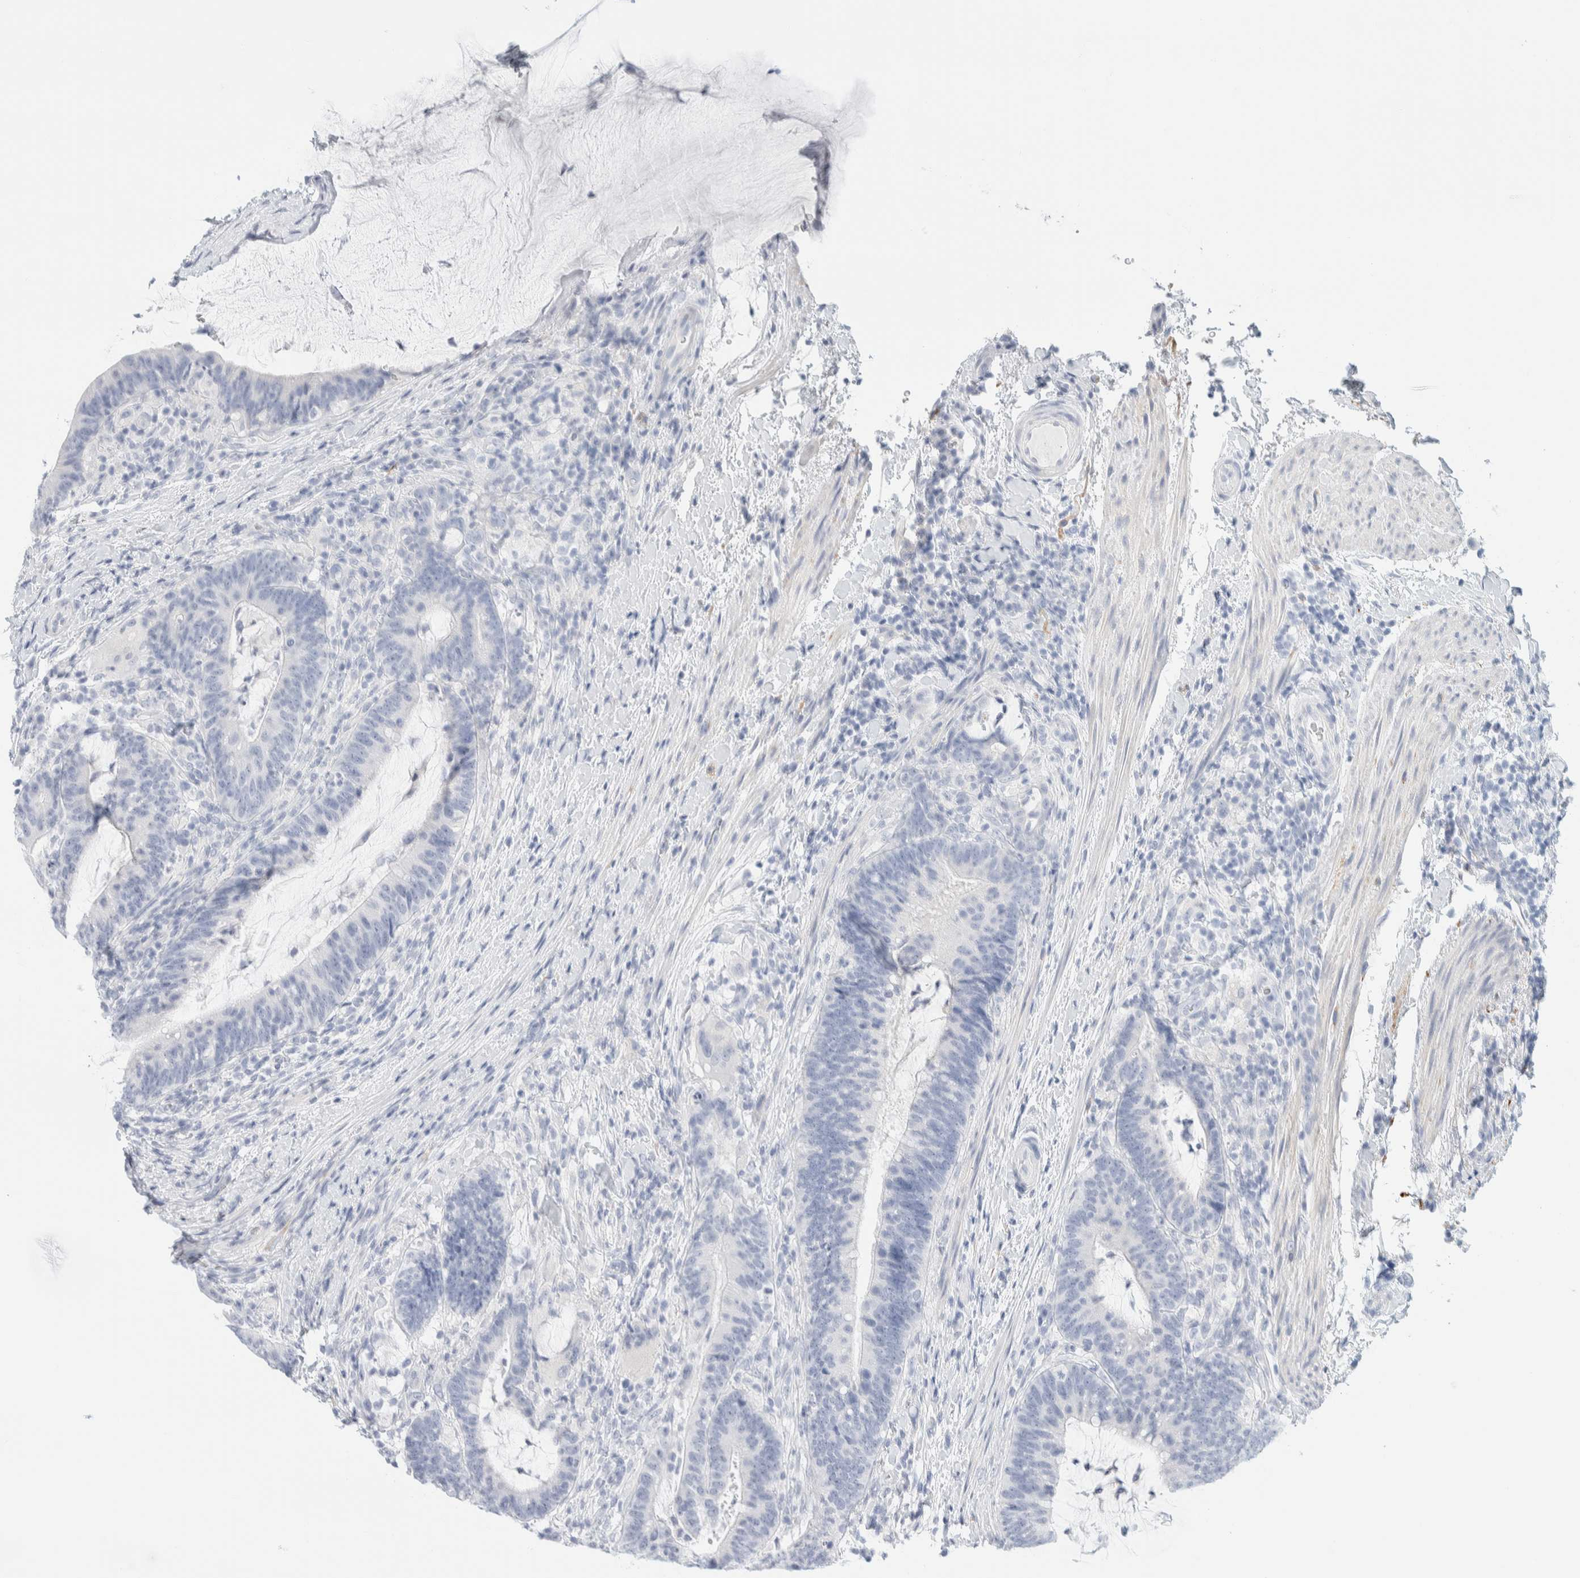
{"staining": {"intensity": "negative", "quantity": "none", "location": "none"}, "tissue": "colorectal cancer", "cell_type": "Tumor cells", "image_type": "cancer", "snomed": [{"axis": "morphology", "description": "Adenocarcinoma, NOS"}, {"axis": "topography", "description": "Colon"}], "caption": "An image of human adenocarcinoma (colorectal) is negative for staining in tumor cells. The staining is performed using DAB brown chromogen with nuclei counter-stained in using hematoxylin.", "gene": "ATCAY", "patient": {"sex": "female", "age": 66}}